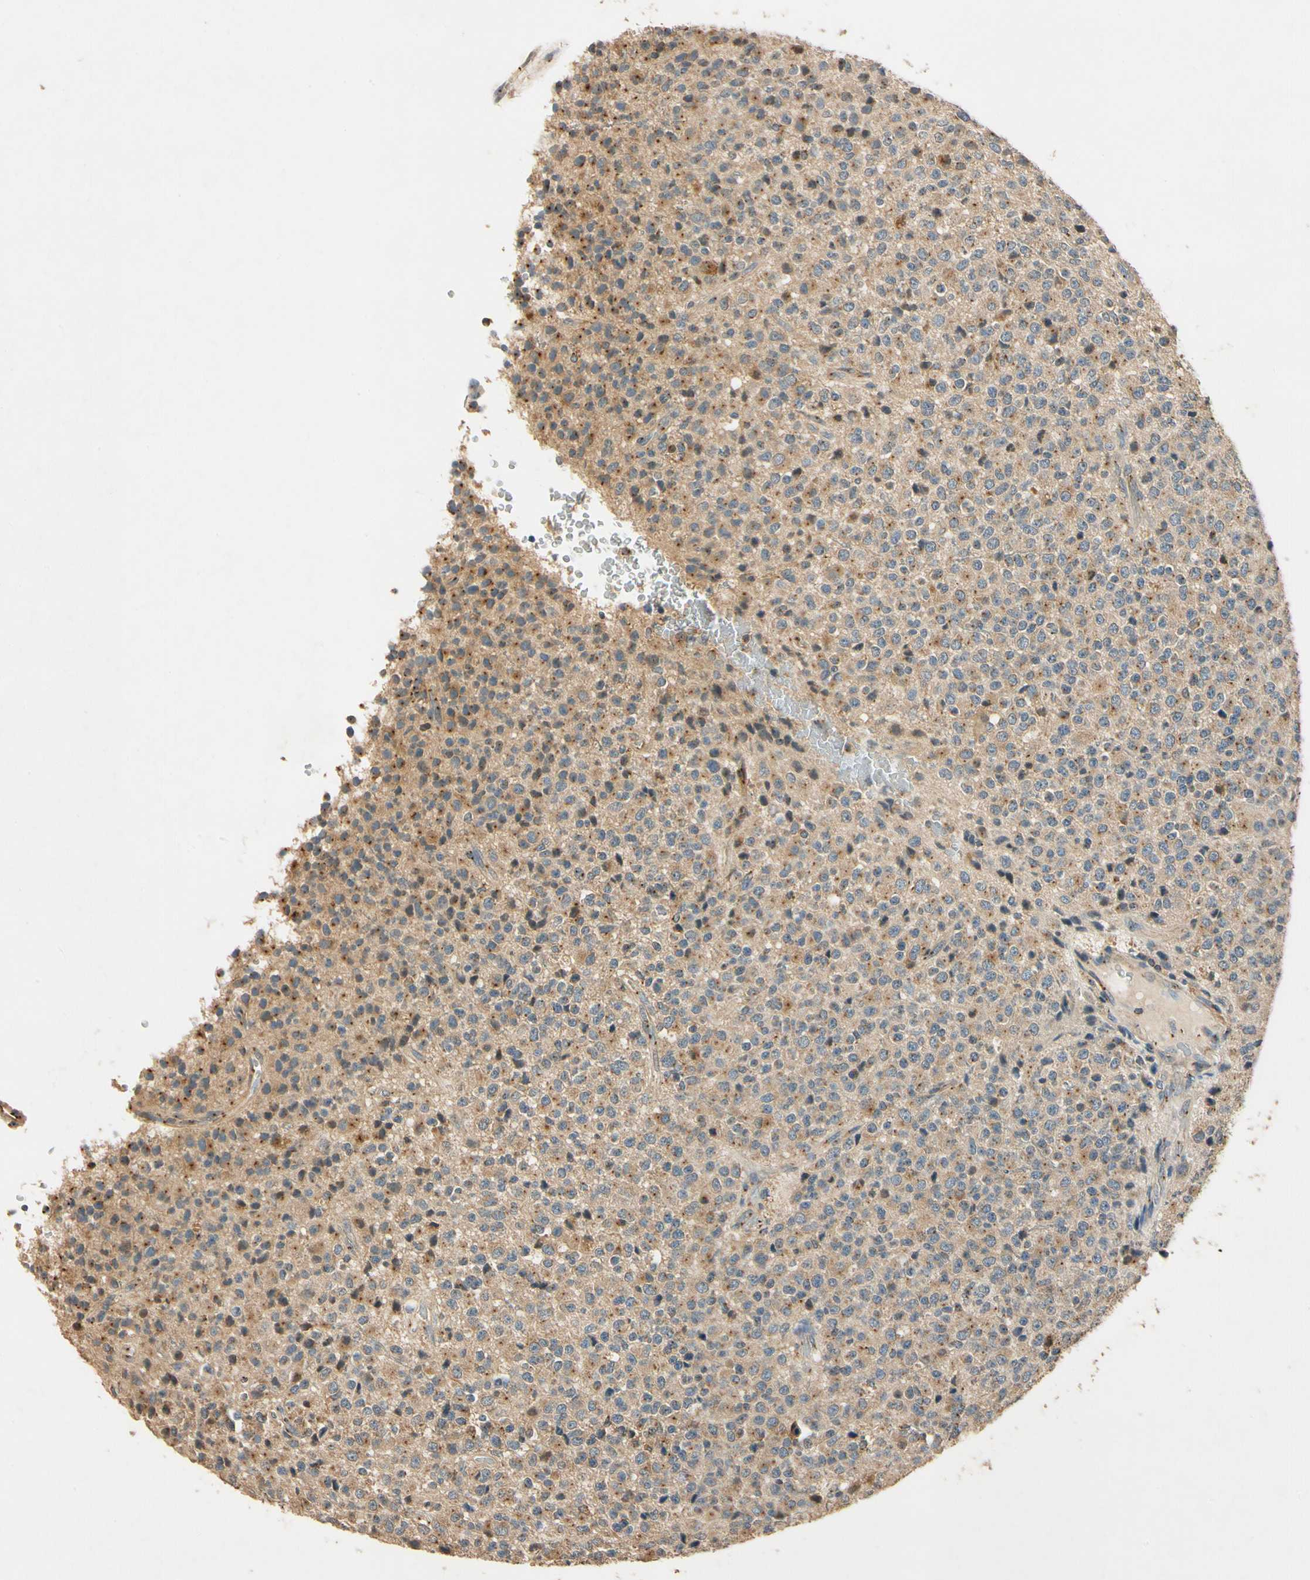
{"staining": {"intensity": "moderate", "quantity": ">75%", "location": "cytoplasmic/membranous"}, "tissue": "glioma", "cell_type": "Tumor cells", "image_type": "cancer", "snomed": [{"axis": "morphology", "description": "Glioma, malignant, High grade"}, {"axis": "topography", "description": "pancreas cauda"}], "caption": "Immunohistochemistry histopathology image of neoplastic tissue: glioma stained using immunohistochemistry (IHC) demonstrates medium levels of moderate protein expression localized specifically in the cytoplasmic/membranous of tumor cells, appearing as a cytoplasmic/membranous brown color.", "gene": "AKAP9", "patient": {"sex": "male", "age": 60}}